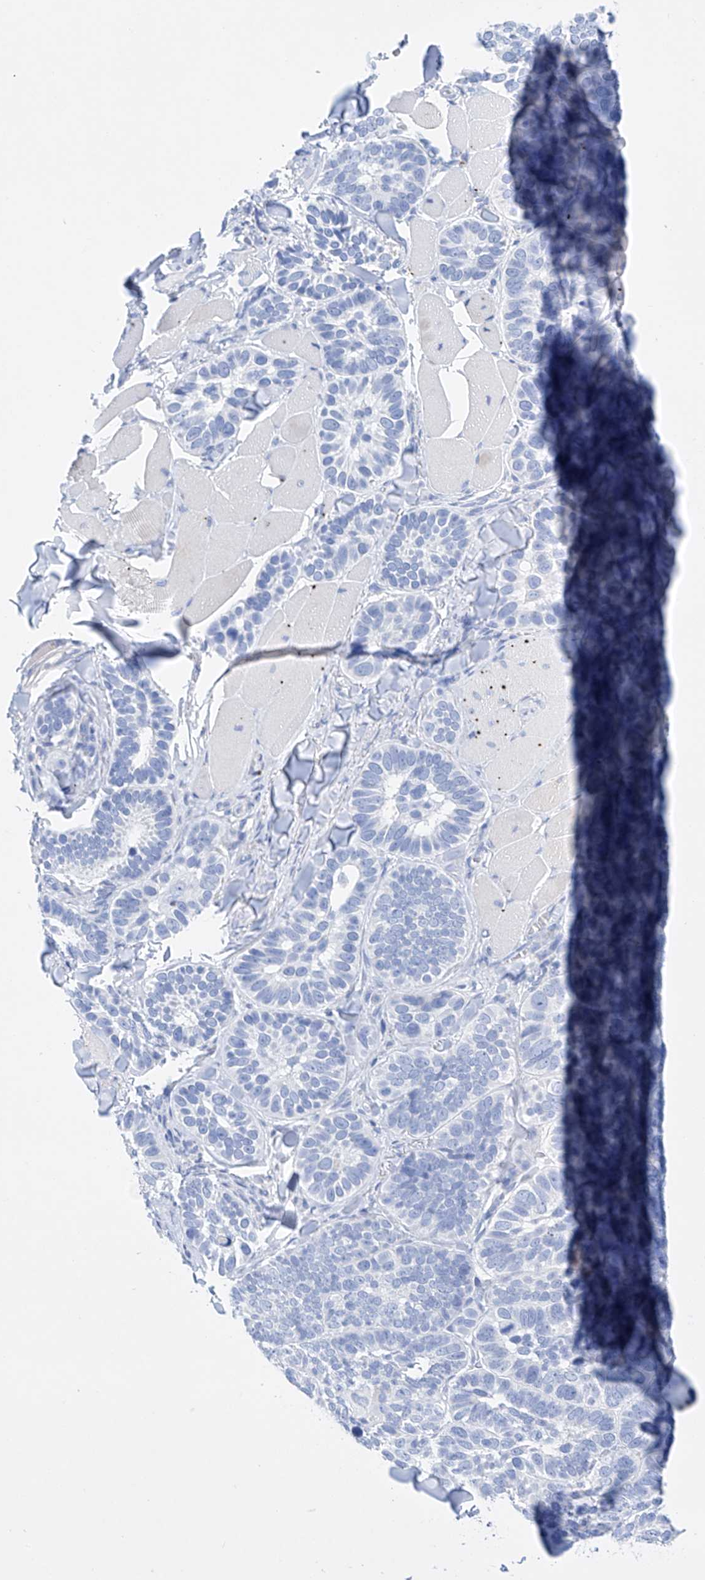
{"staining": {"intensity": "negative", "quantity": "none", "location": "none"}, "tissue": "skin cancer", "cell_type": "Tumor cells", "image_type": "cancer", "snomed": [{"axis": "morphology", "description": "Basal cell carcinoma"}, {"axis": "topography", "description": "Skin"}], "caption": "Human basal cell carcinoma (skin) stained for a protein using IHC displays no staining in tumor cells.", "gene": "LURAP1", "patient": {"sex": "male", "age": 62}}